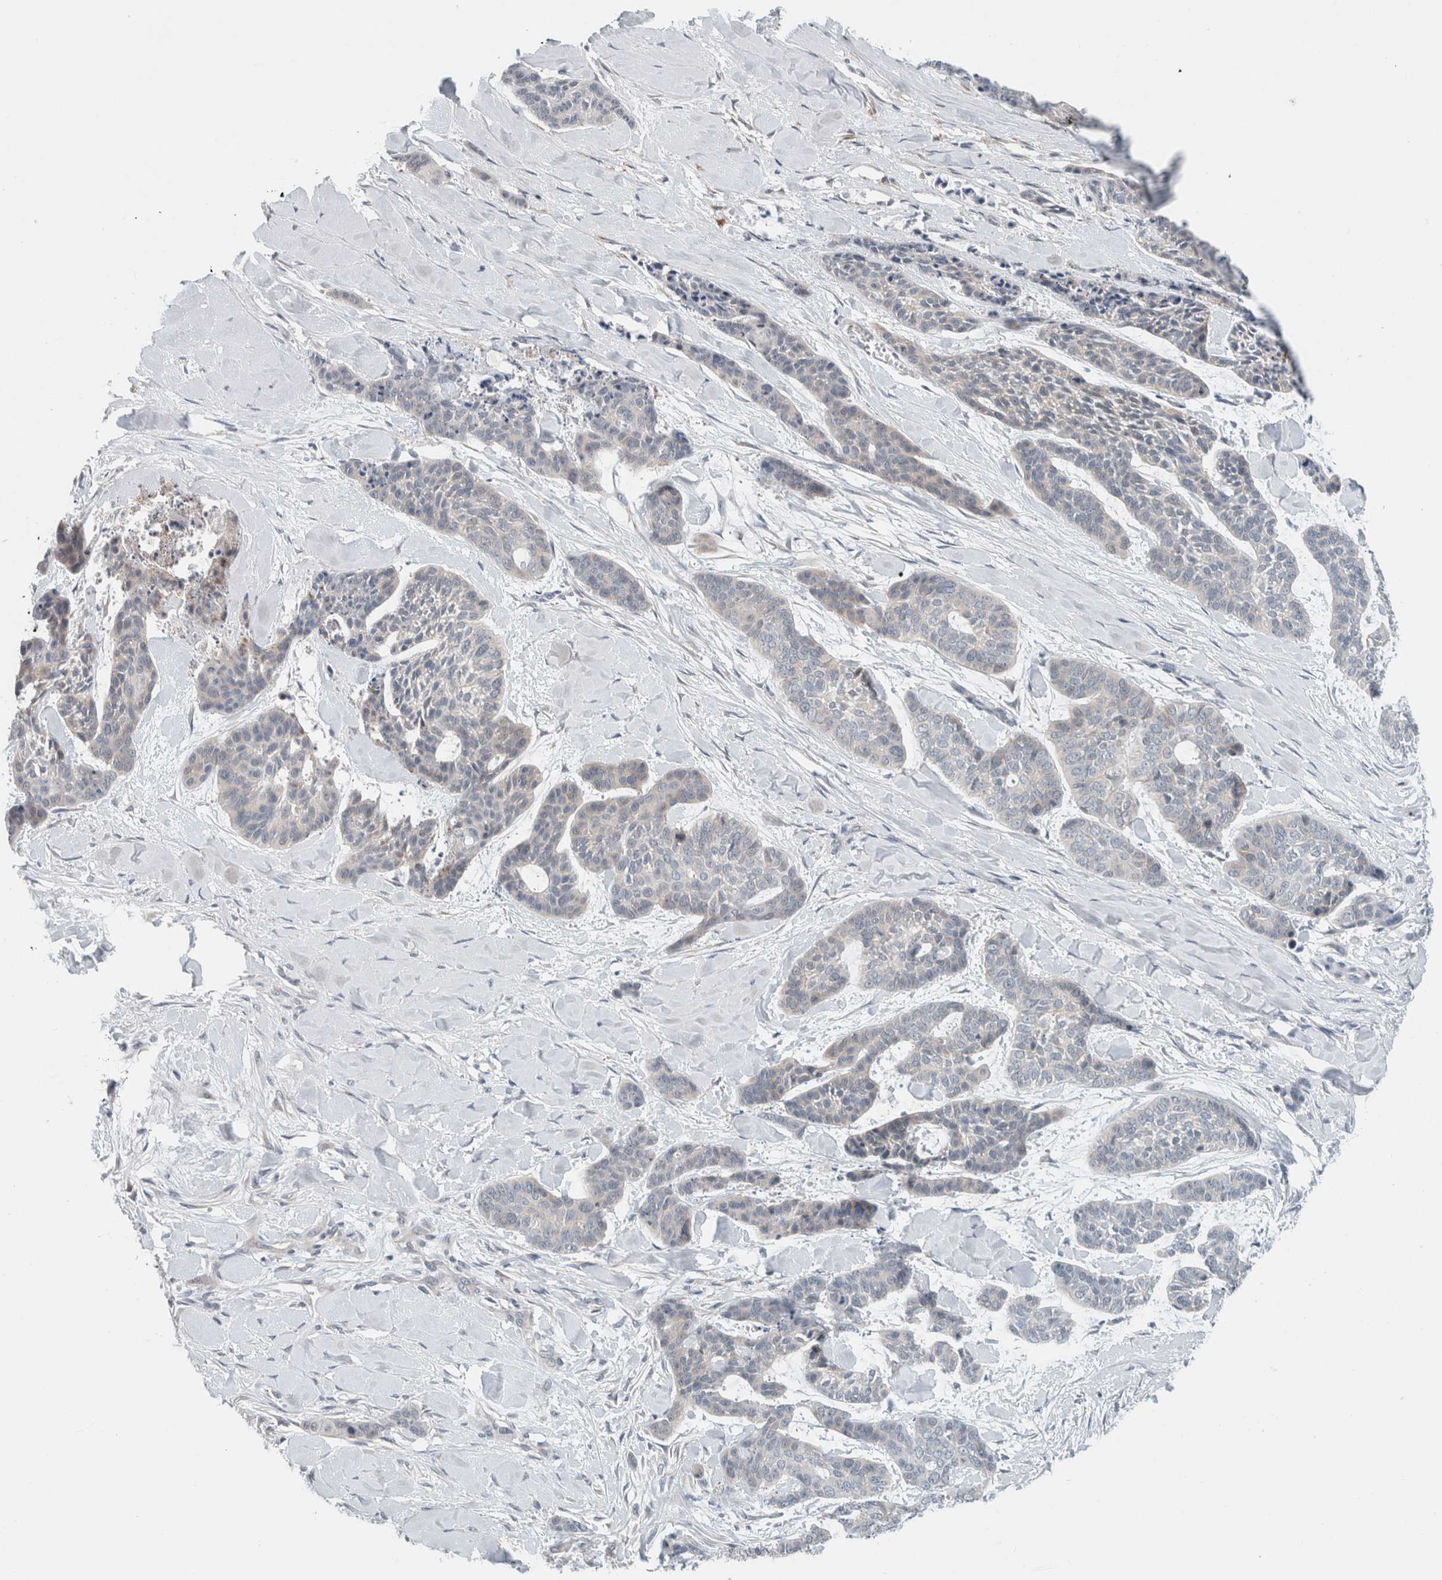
{"staining": {"intensity": "negative", "quantity": "none", "location": "none"}, "tissue": "skin cancer", "cell_type": "Tumor cells", "image_type": "cancer", "snomed": [{"axis": "morphology", "description": "Basal cell carcinoma"}, {"axis": "topography", "description": "Skin"}], "caption": "There is no significant positivity in tumor cells of basal cell carcinoma (skin).", "gene": "CRAT", "patient": {"sex": "female", "age": 64}}